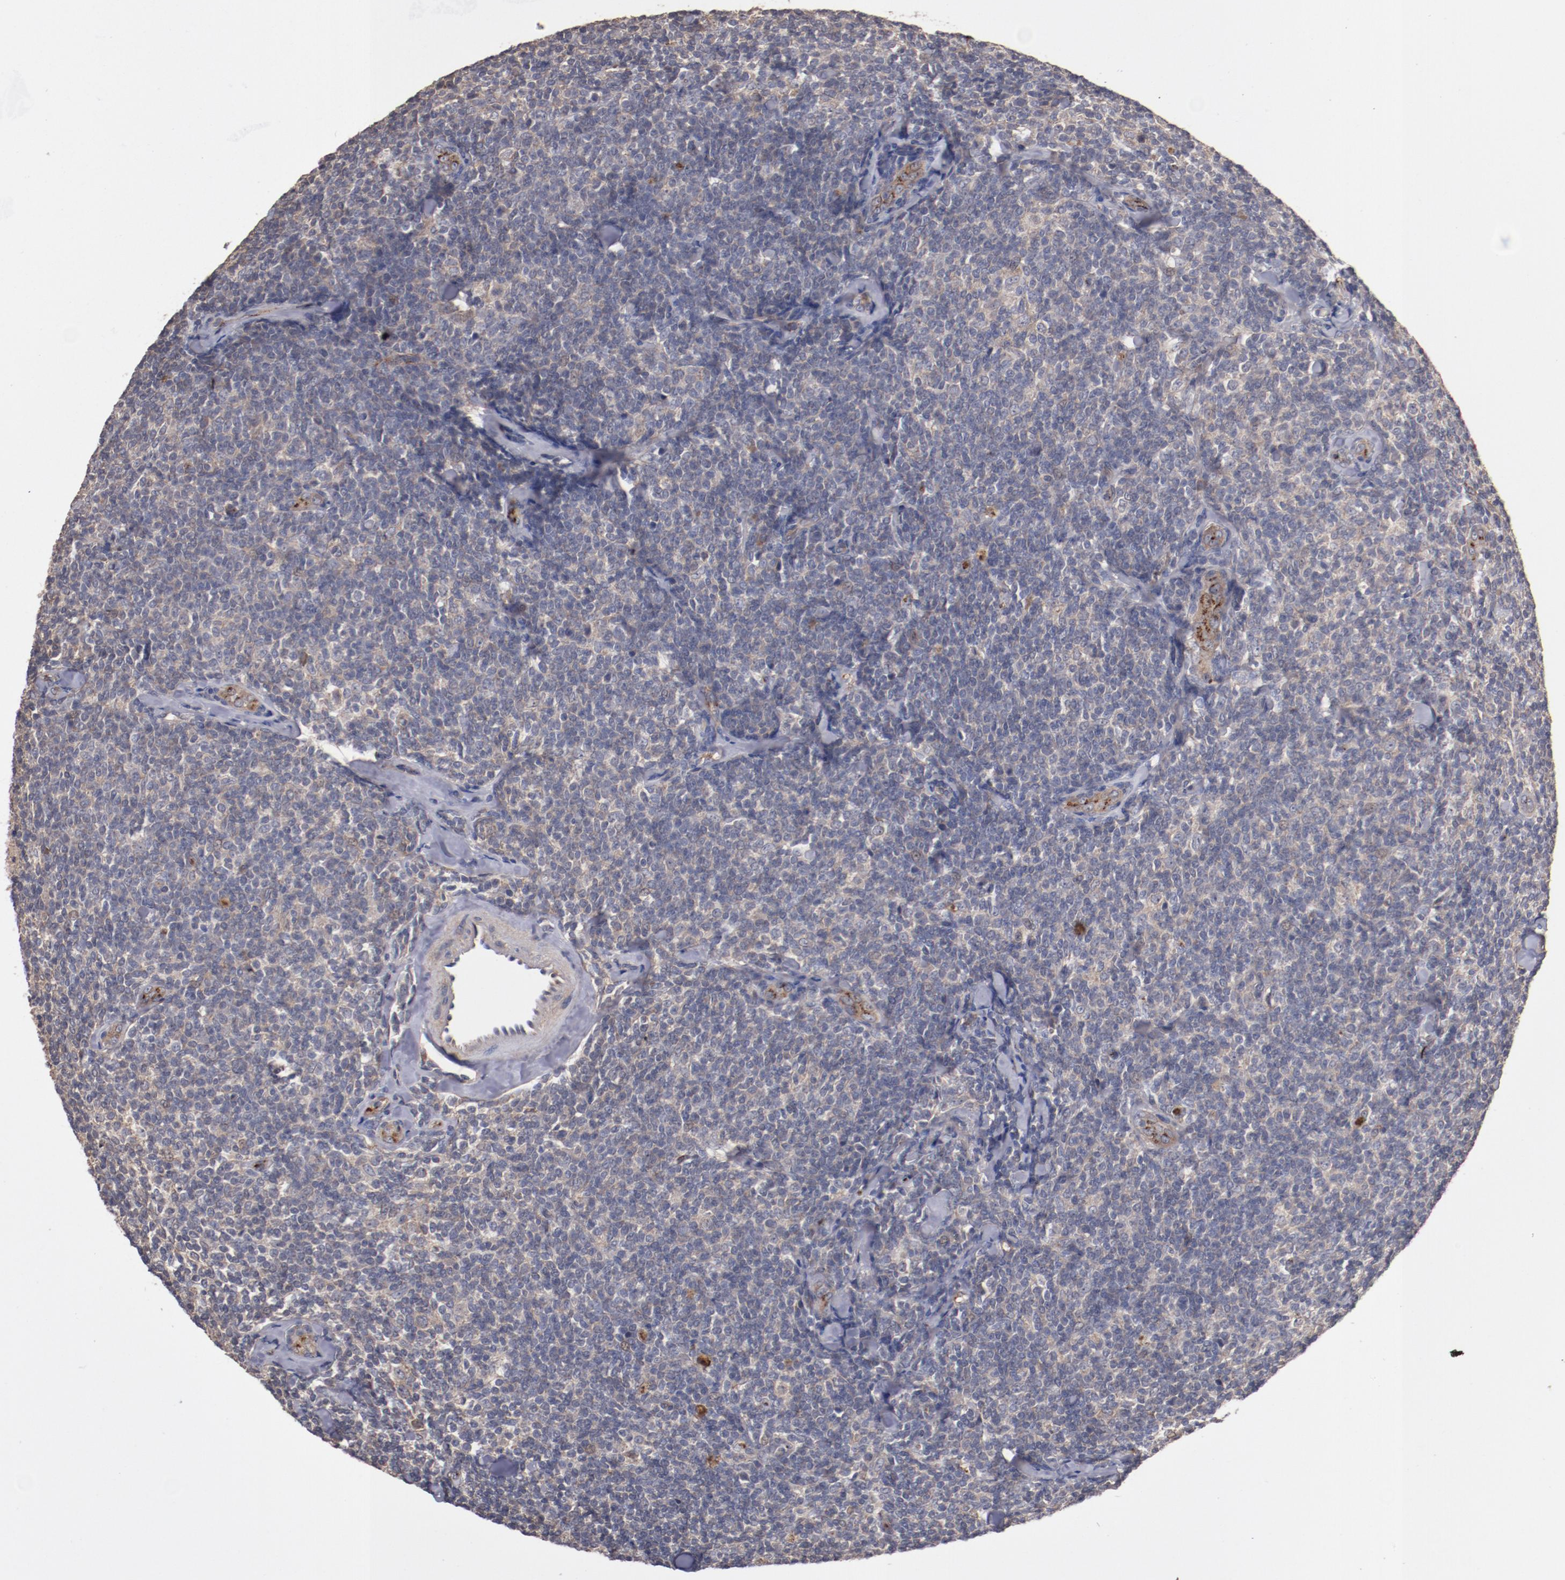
{"staining": {"intensity": "weak", "quantity": "25%-75%", "location": "cytoplasmic/membranous"}, "tissue": "lymphoma", "cell_type": "Tumor cells", "image_type": "cancer", "snomed": [{"axis": "morphology", "description": "Malignant lymphoma, non-Hodgkin's type, Low grade"}, {"axis": "topography", "description": "Lymph node"}], "caption": "About 25%-75% of tumor cells in human lymphoma show weak cytoplasmic/membranous protein positivity as visualized by brown immunohistochemical staining.", "gene": "DIPK2B", "patient": {"sex": "female", "age": 56}}